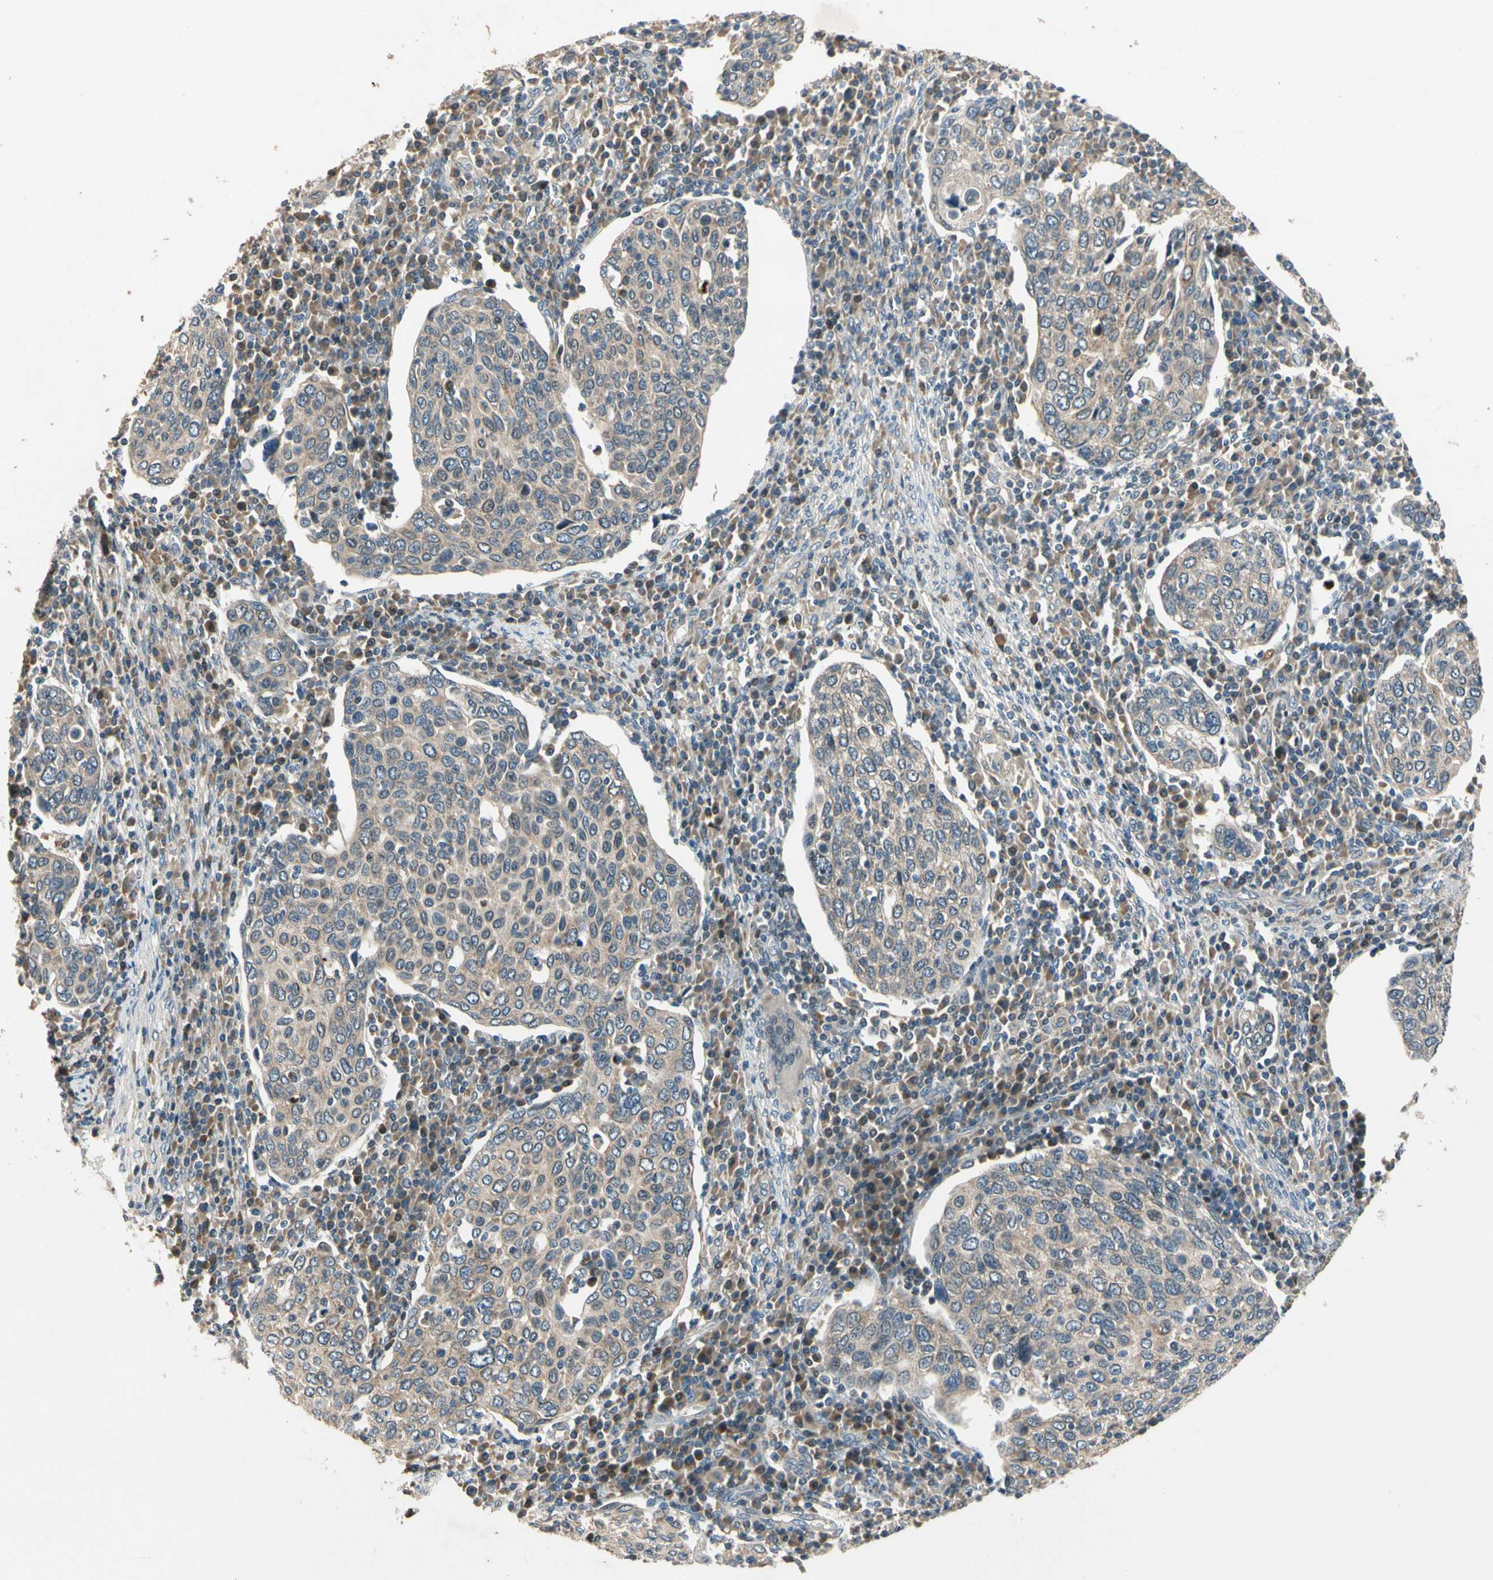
{"staining": {"intensity": "weak", "quantity": "<25%", "location": "cytoplasmic/membranous"}, "tissue": "cervical cancer", "cell_type": "Tumor cells", "image_type": "cancer", "snomed": [{"axis": "morphology", "description": "Squamous cell carcinoma, NOS"}, {"axis": "topography", "description": "Cervix"}], "caption": "Tumor cells show no significant protein staining in cervical cancer.", "gene": "ALKBH3", "patient": {"sex": "female", "age": 40}}